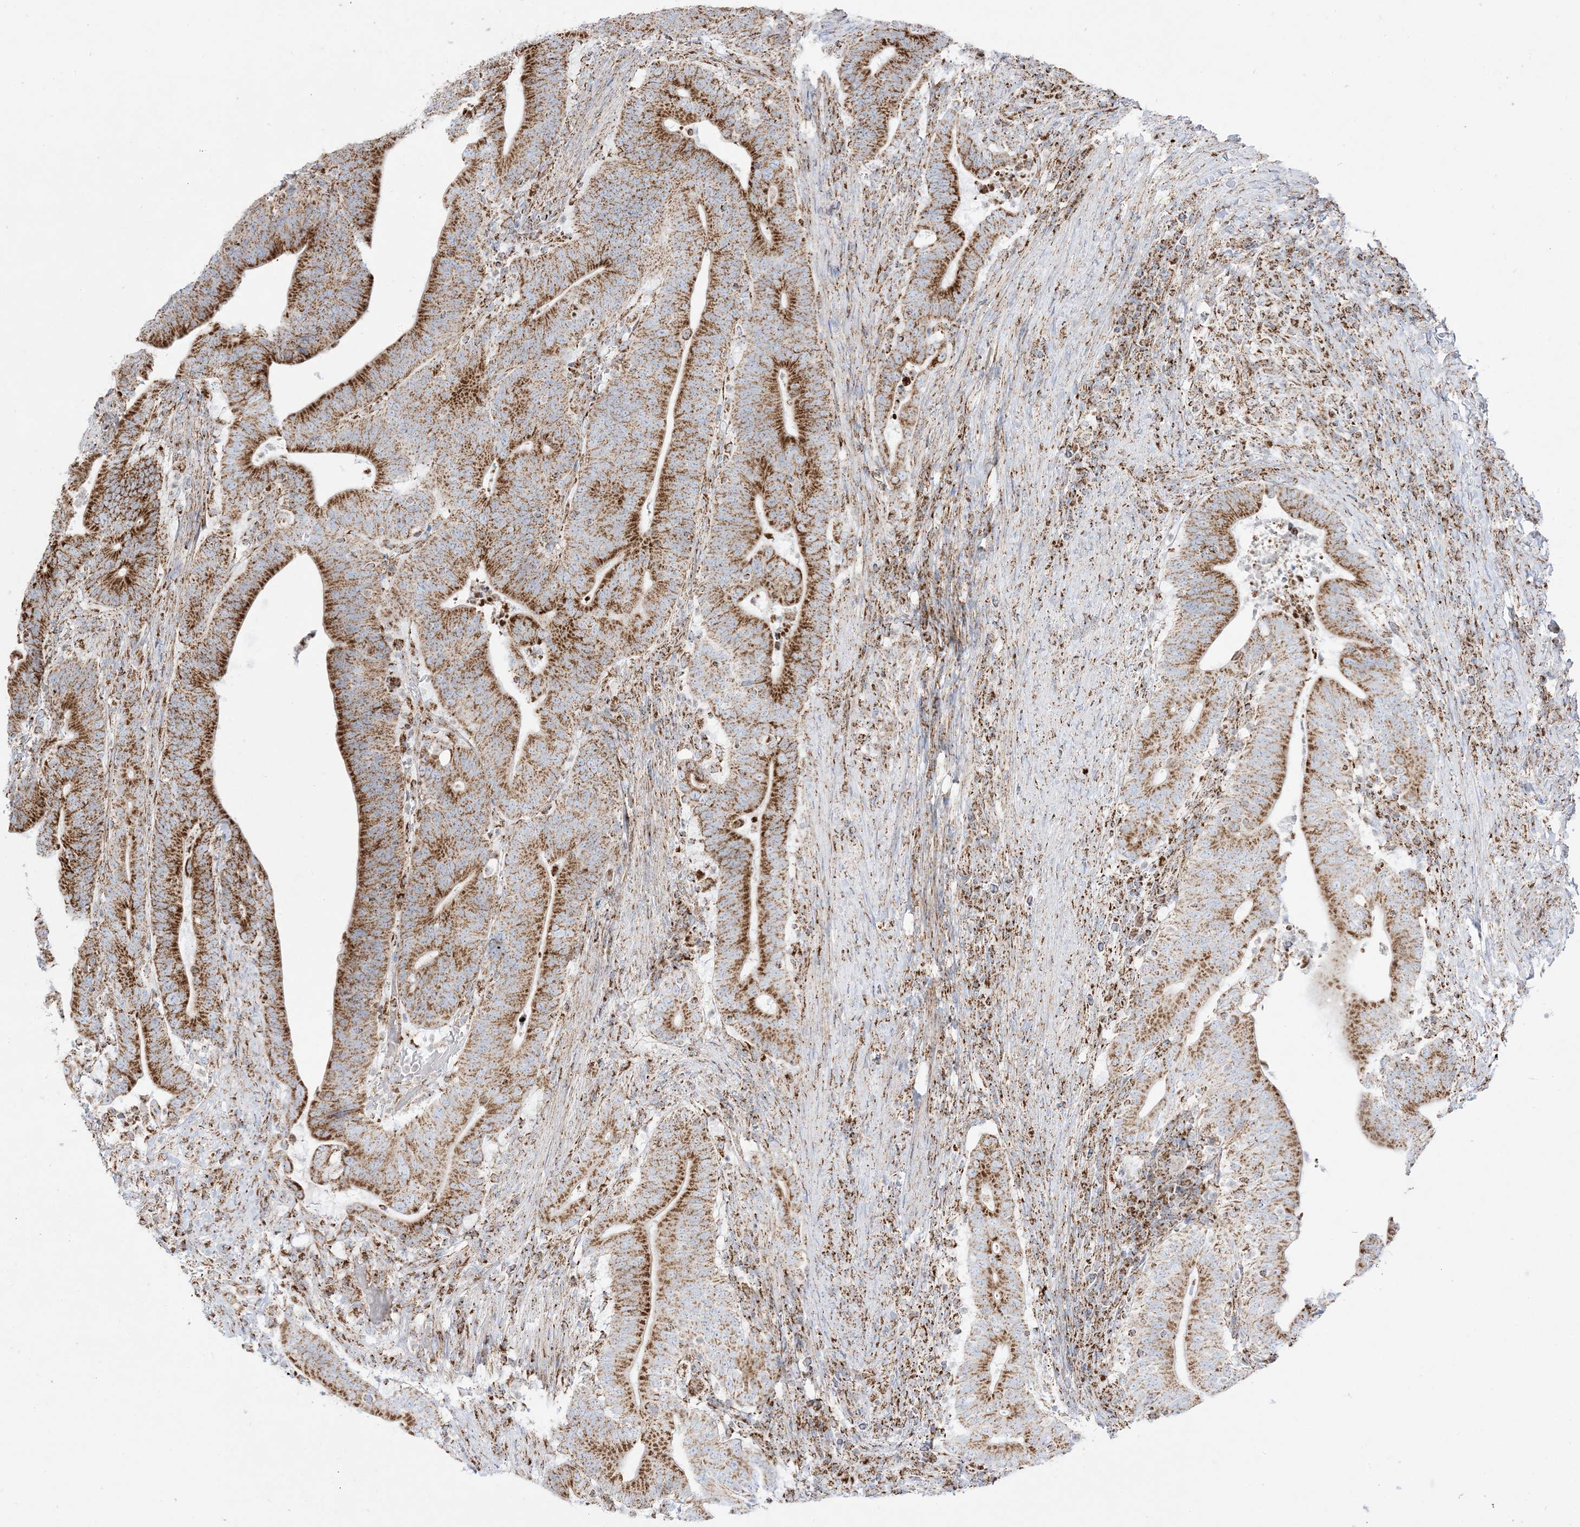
{"staining": {"intensity": "strong", "quantity": ">75%", "location": "cytoplasmic/membranous"}, "tissue": "colorectal cancer", "cell_type": "Tumor cells", "image_type": "cancer", "snomed": [{"axis": "morphology", "description": "Adenocarcinoma, NOS"}, {"axis": "topography", "description": "Colon"}], "caption": "This micrograph displays adenocarcinoma (colorectal) stained with immunohistochemistry (IHC) to label a protein in brown. The cytoplasmic/membranous of tumor cells show strong positivity for the protein. Nuclei are counter-stained blue.", "gene": "MRPS36", "patient": {"sex": "female", "age": 66}}